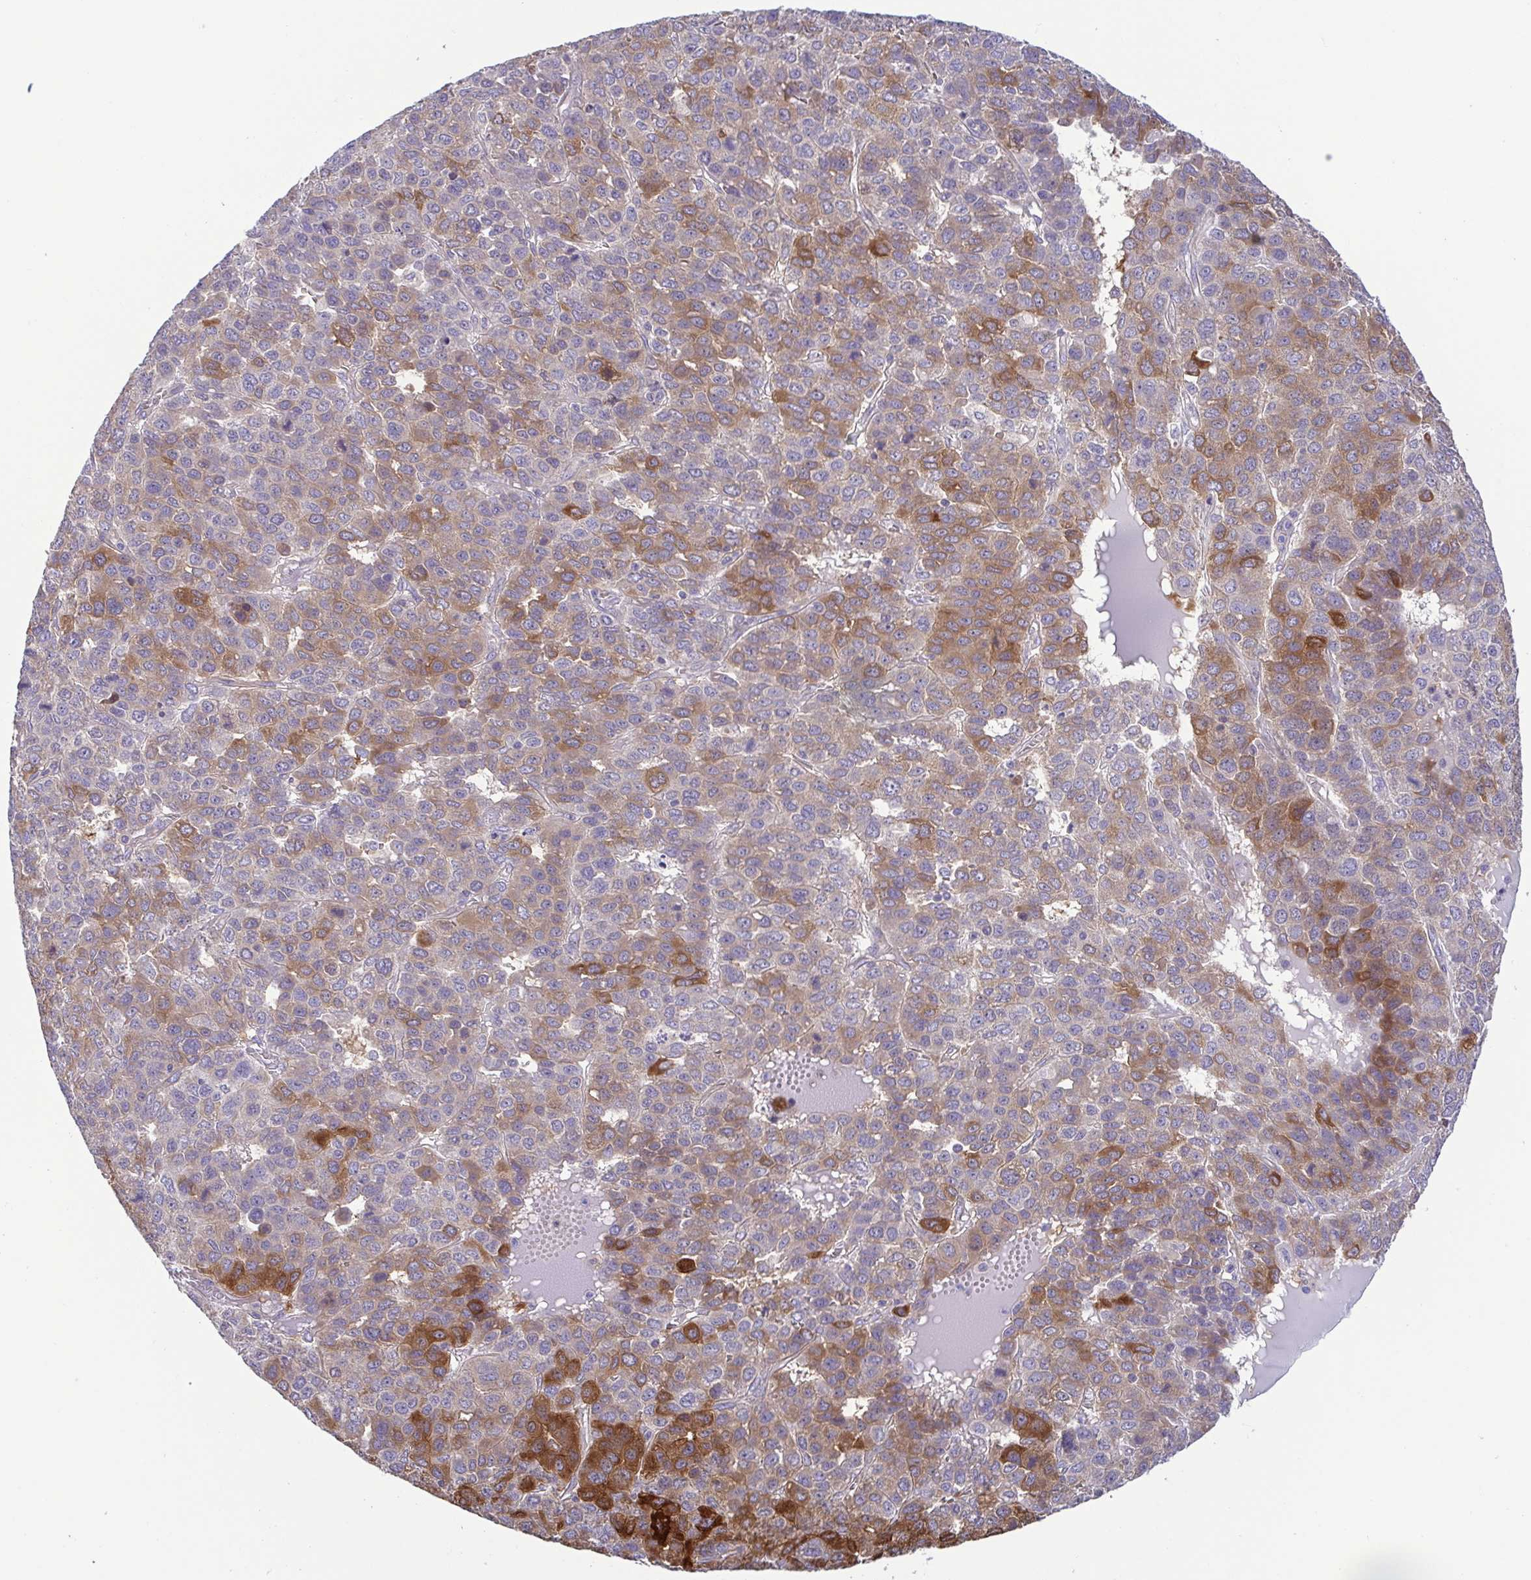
{"staining": {"intensity": "moderate", "quantity": "25%-75%", "location": "cytoplasmic/membranous"}, "tissue": "liver cancer", "cell_type": "Tumor cells", "image_type": "cancer", "snomed": [{"axis": "morphology", "description": "Carcinoma, Hepatocellular, NOS"}, {"axis": "topography", "description": "Liver"}], "caption": "This photomicrograph demonstrates IHC staining of liver cancer, with medium moderate cytoplasmic/membranous staining in about 25%-75% of tumor cells.", "gene": "LMF2", "patient": {"sex": "male", "age": 69}}